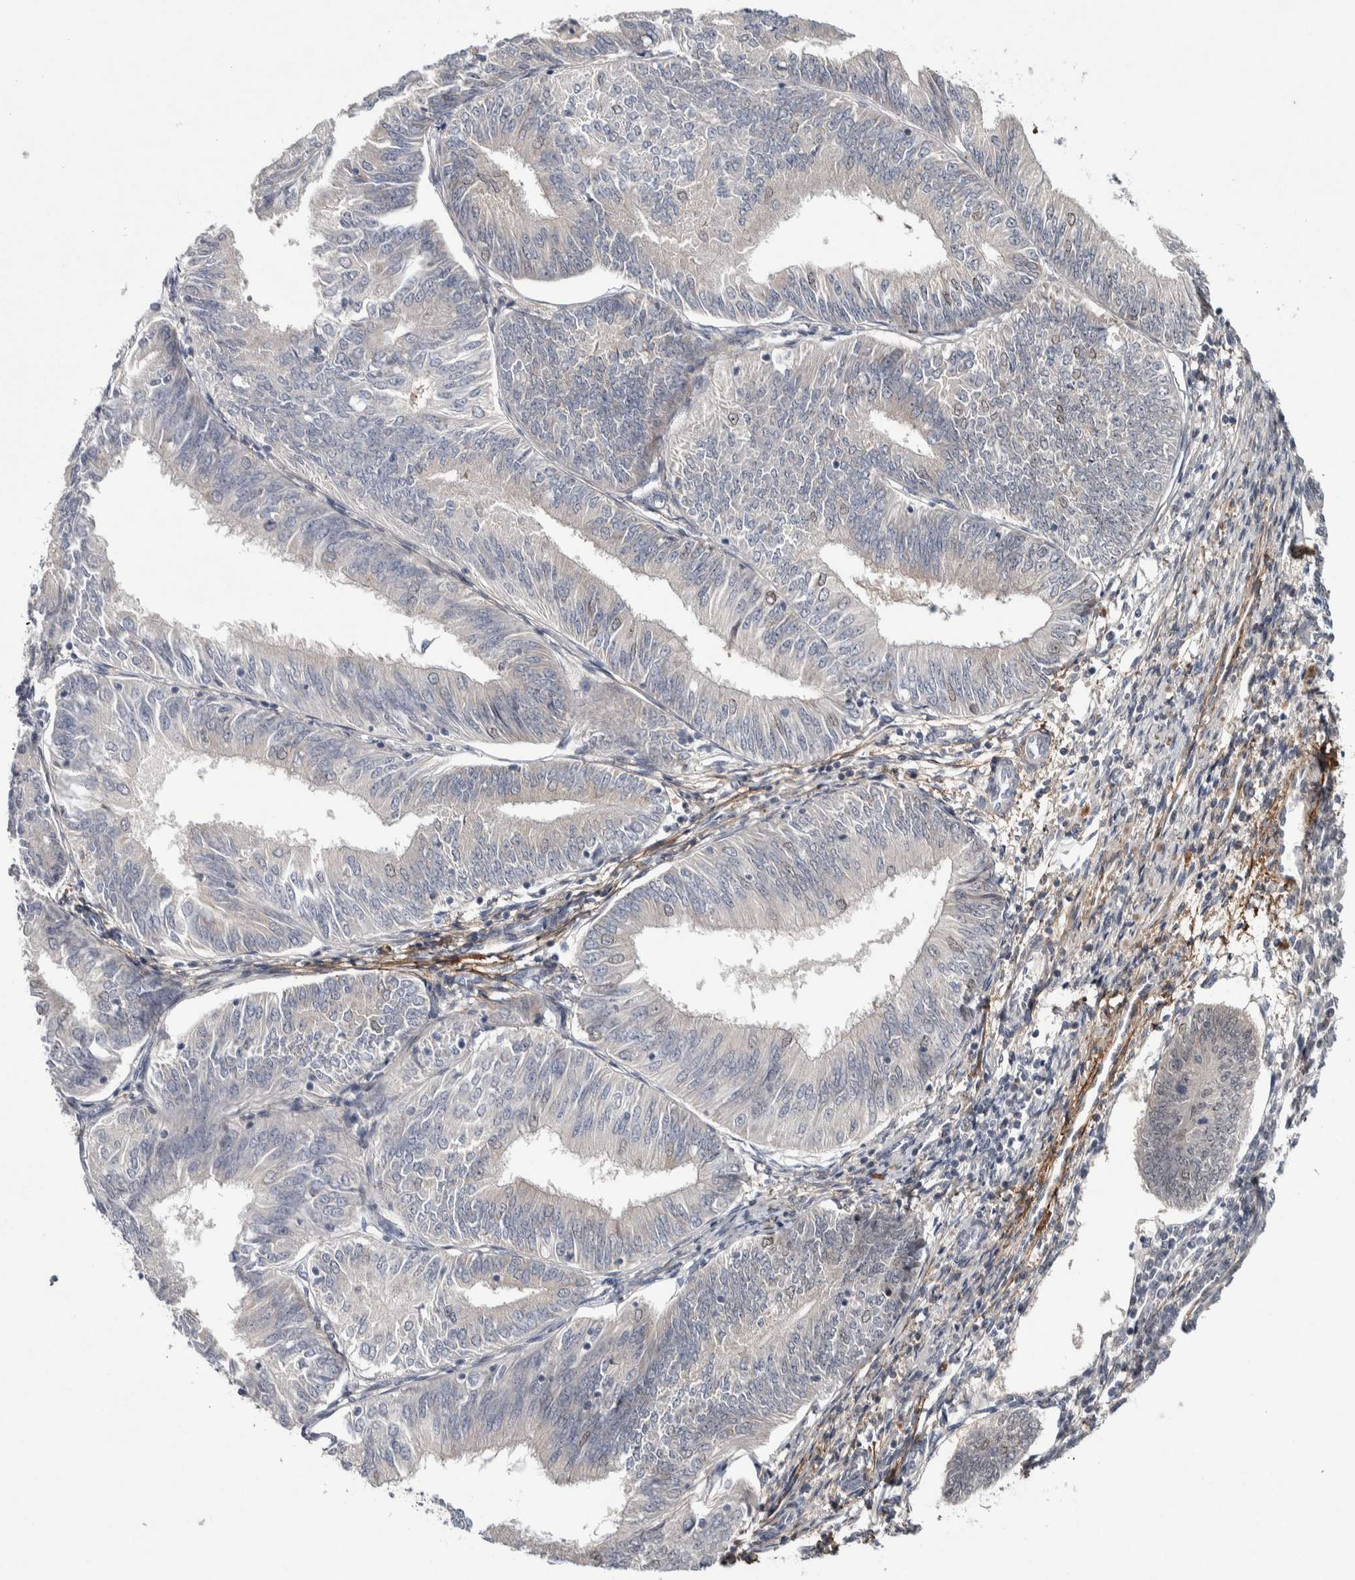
{"staining": {"intensity": "weak", "quantity": "<25%", "location": "nuclear"}, "tissue": "endometrial cancer", "cell_type": "Tumor cells", "image_type": "cancer", "snomed": [{"axis": "morphology", "description": "Adenocarcinoma, NOS"}, {"axis": "topography", "description": "Endometrium"}], "caption": "Human endometrial cancer (adenocarcinoma) stained for a protein using immunohistochemistry (IHC) displays no positivity in tumor cells.", "gene": "ASPN", "patient": {"sex": "female", "age": 58}}